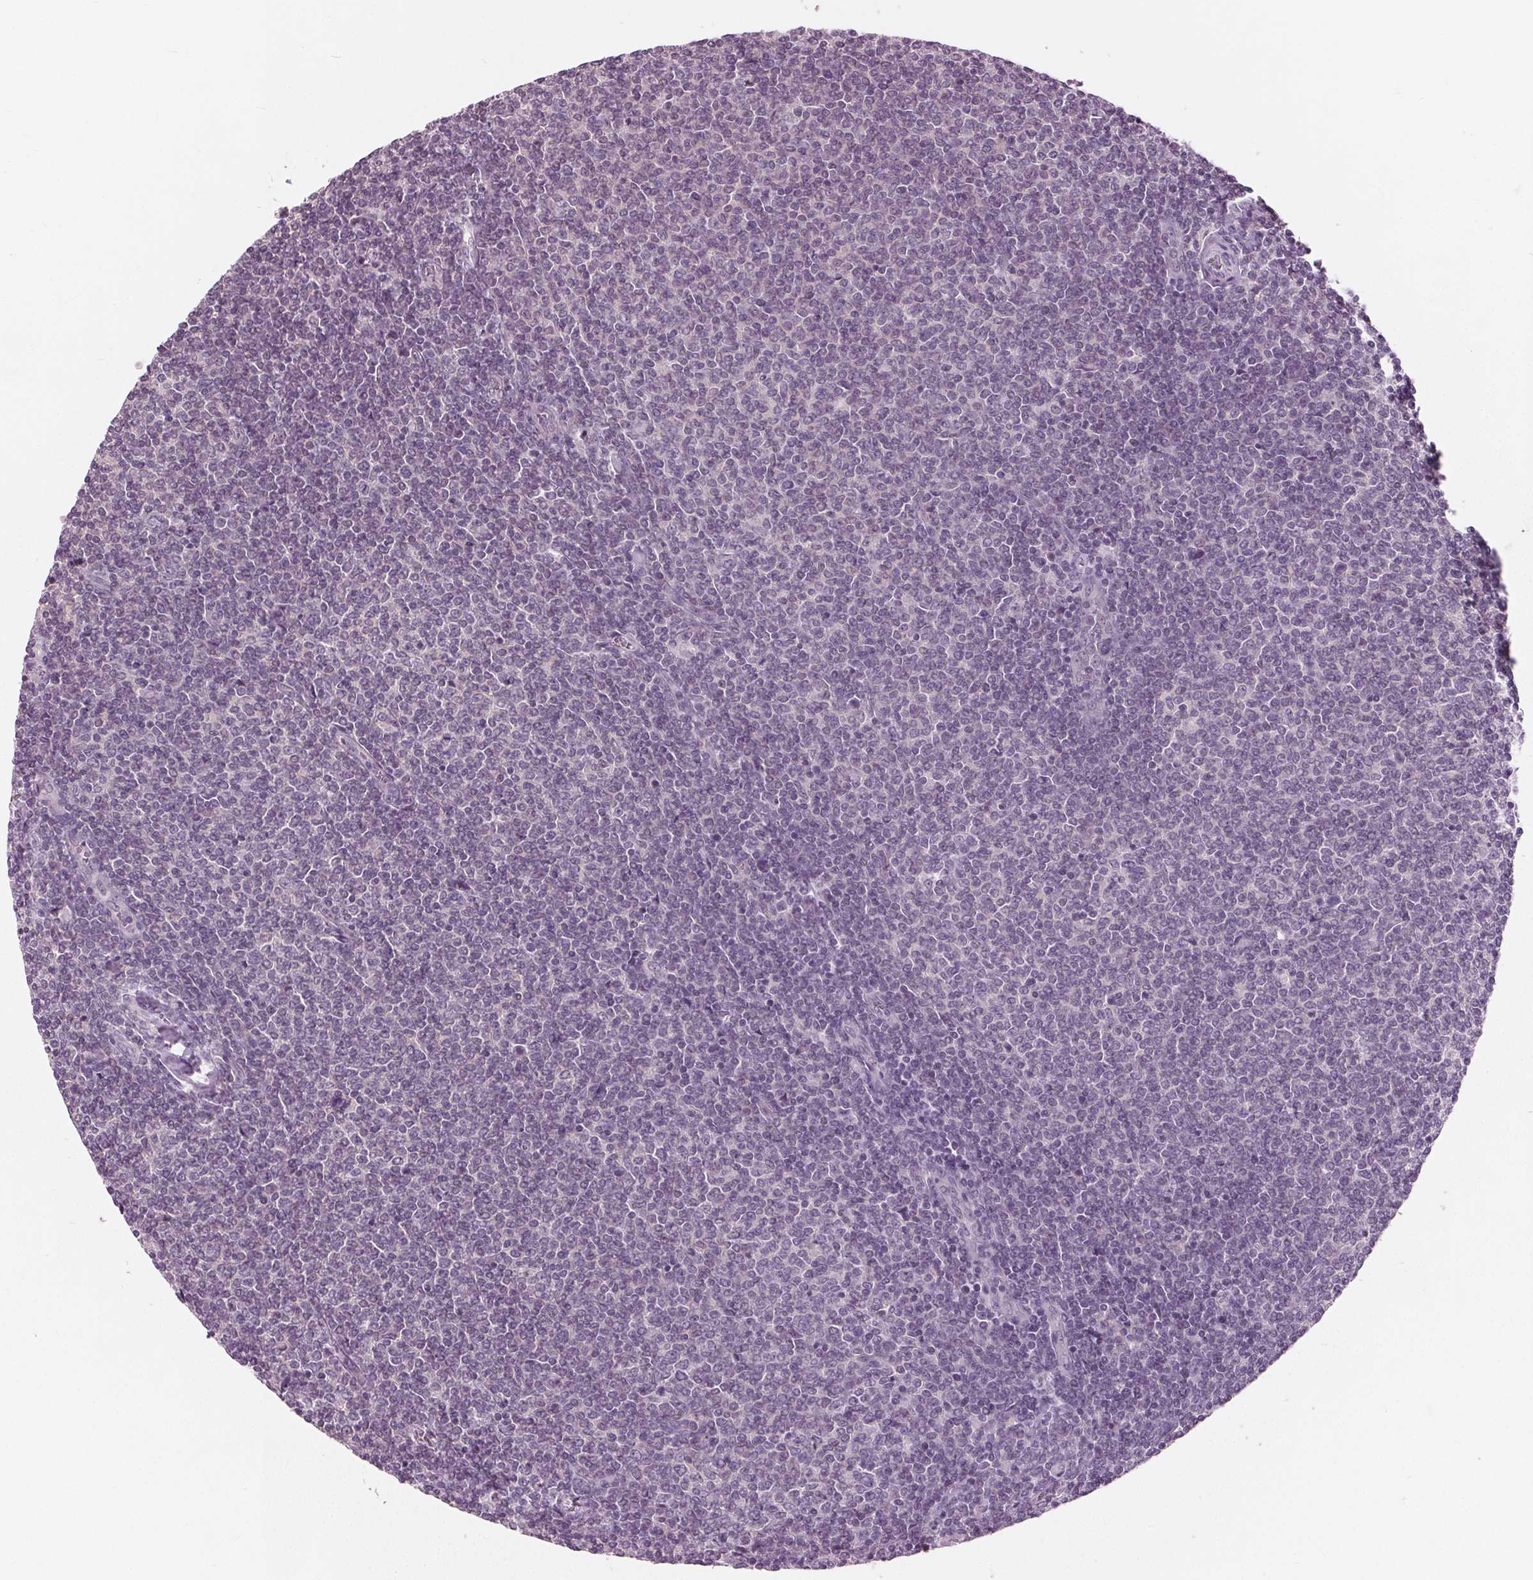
{"staining": {"intensity": "negative", "quantity": "none", "location": "none"}, "tissue": "lymphoma", "cell_type": "Tumor cells", "image_type": "cancer", "snomed": [{"axis": "morphology", "description": "Malignant lymphoma, non-Hodgkin's type, Low grade"}, {"axis": "topography", "description": "Lymph node"}], "caption": "Lymphoma was stained to show a protein in brown. There is no significant expression in tumor cells.", "gene": "TKFC", "patient": {"sex": "male", "age": 52}}